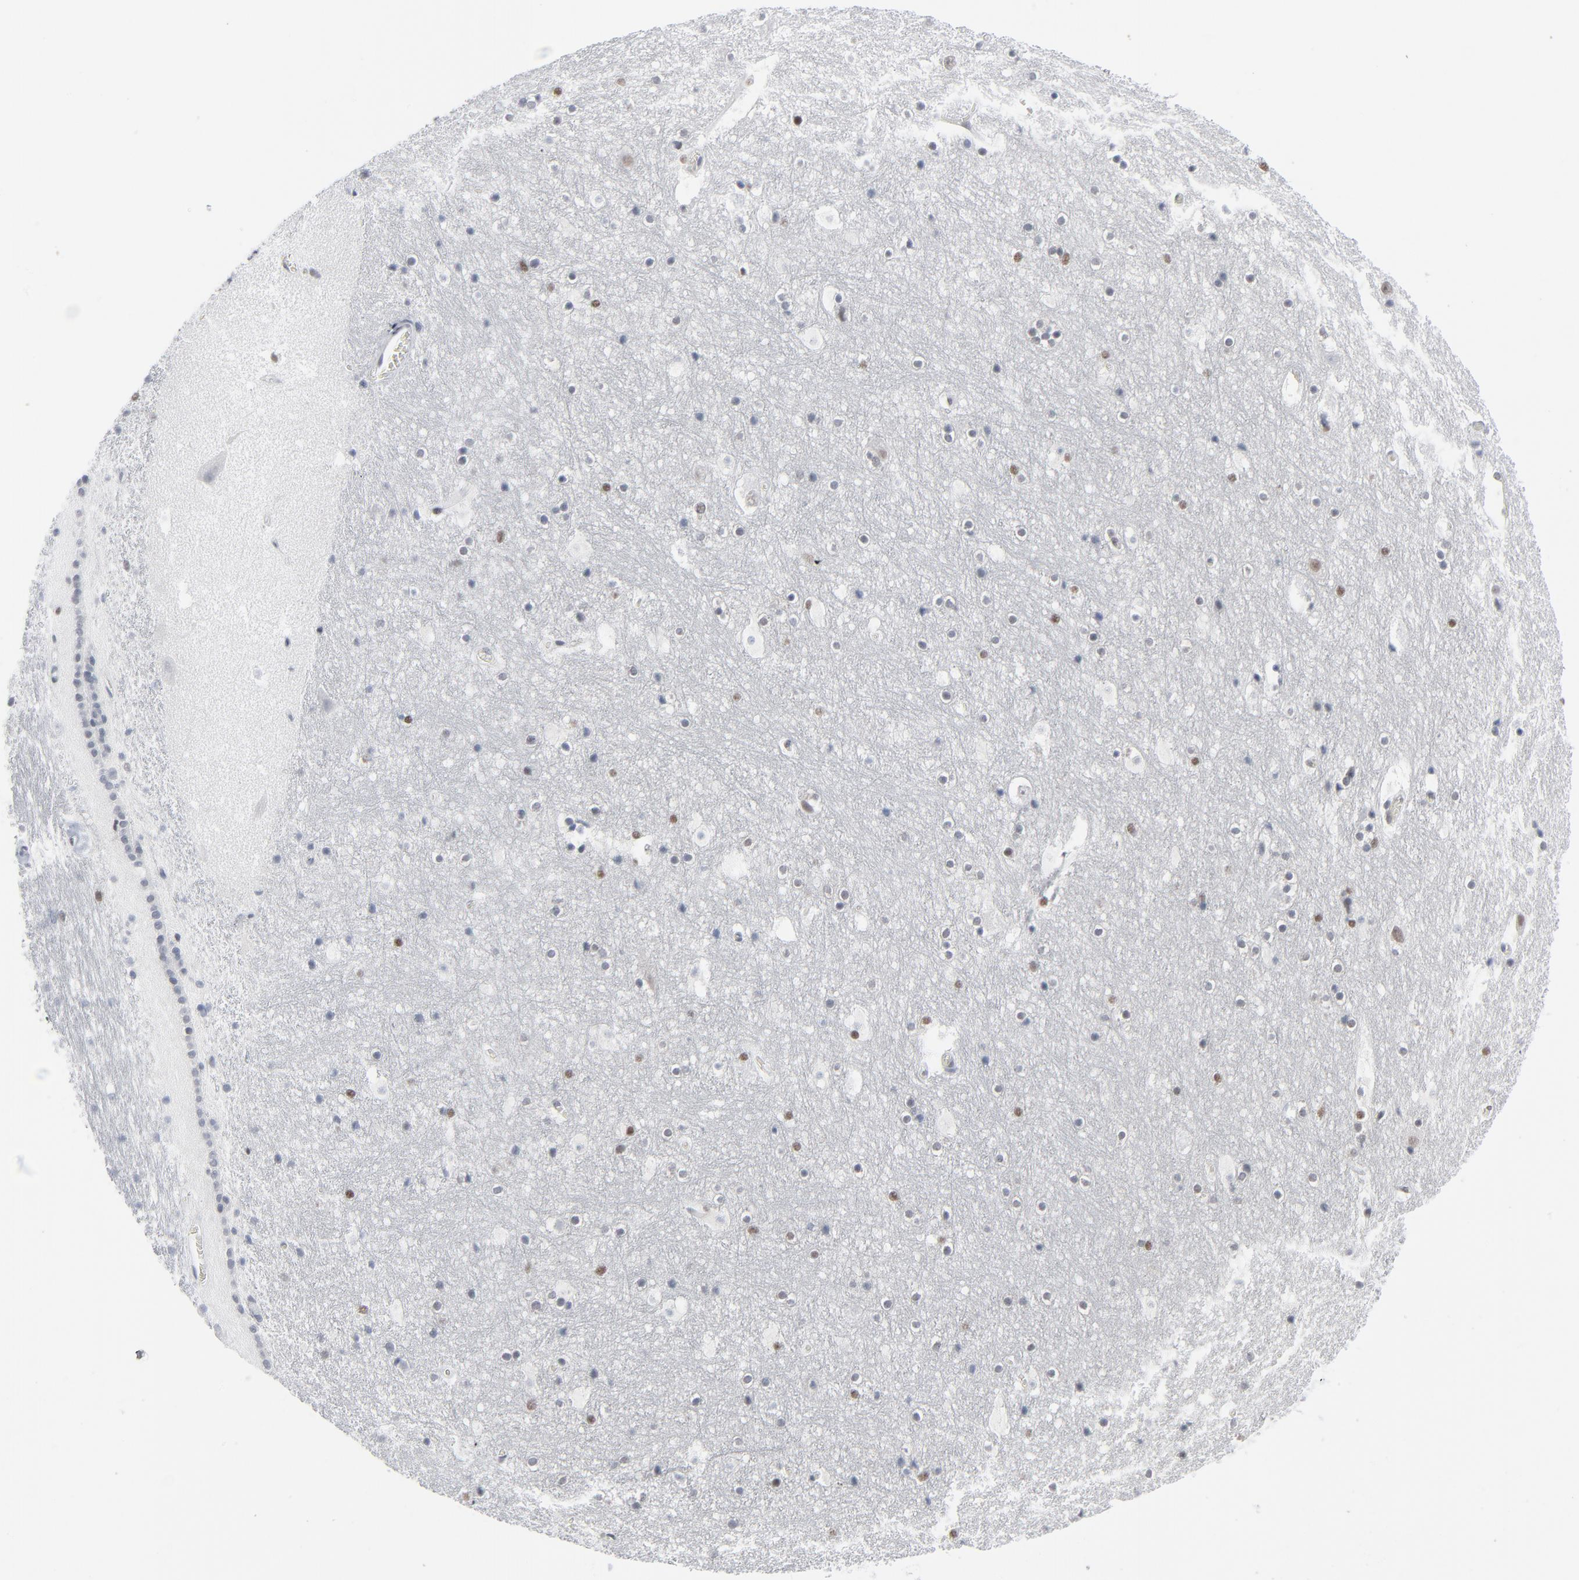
{"staining": {"intensity": "weak", "quantity": "25%-75%", "location": "nuclear"}, "tissue": "hippocampus", "cell_type": "Glial cells", "image_type": "normal", "snomed": [{"axis": "morphology", "description": "Normal tissue, NOS"}, {"axis": "topography", "description": "Hippocampus"}], "caption": "DAB (3,3'-diaminobenzidine) immunohistochemical staining of benign hippocampus shows weak nuclear protein staining in approximately 25%-75% of glial cells.", "gene": "SIRT1", "patient": {"sex": "male", "age": 45}}